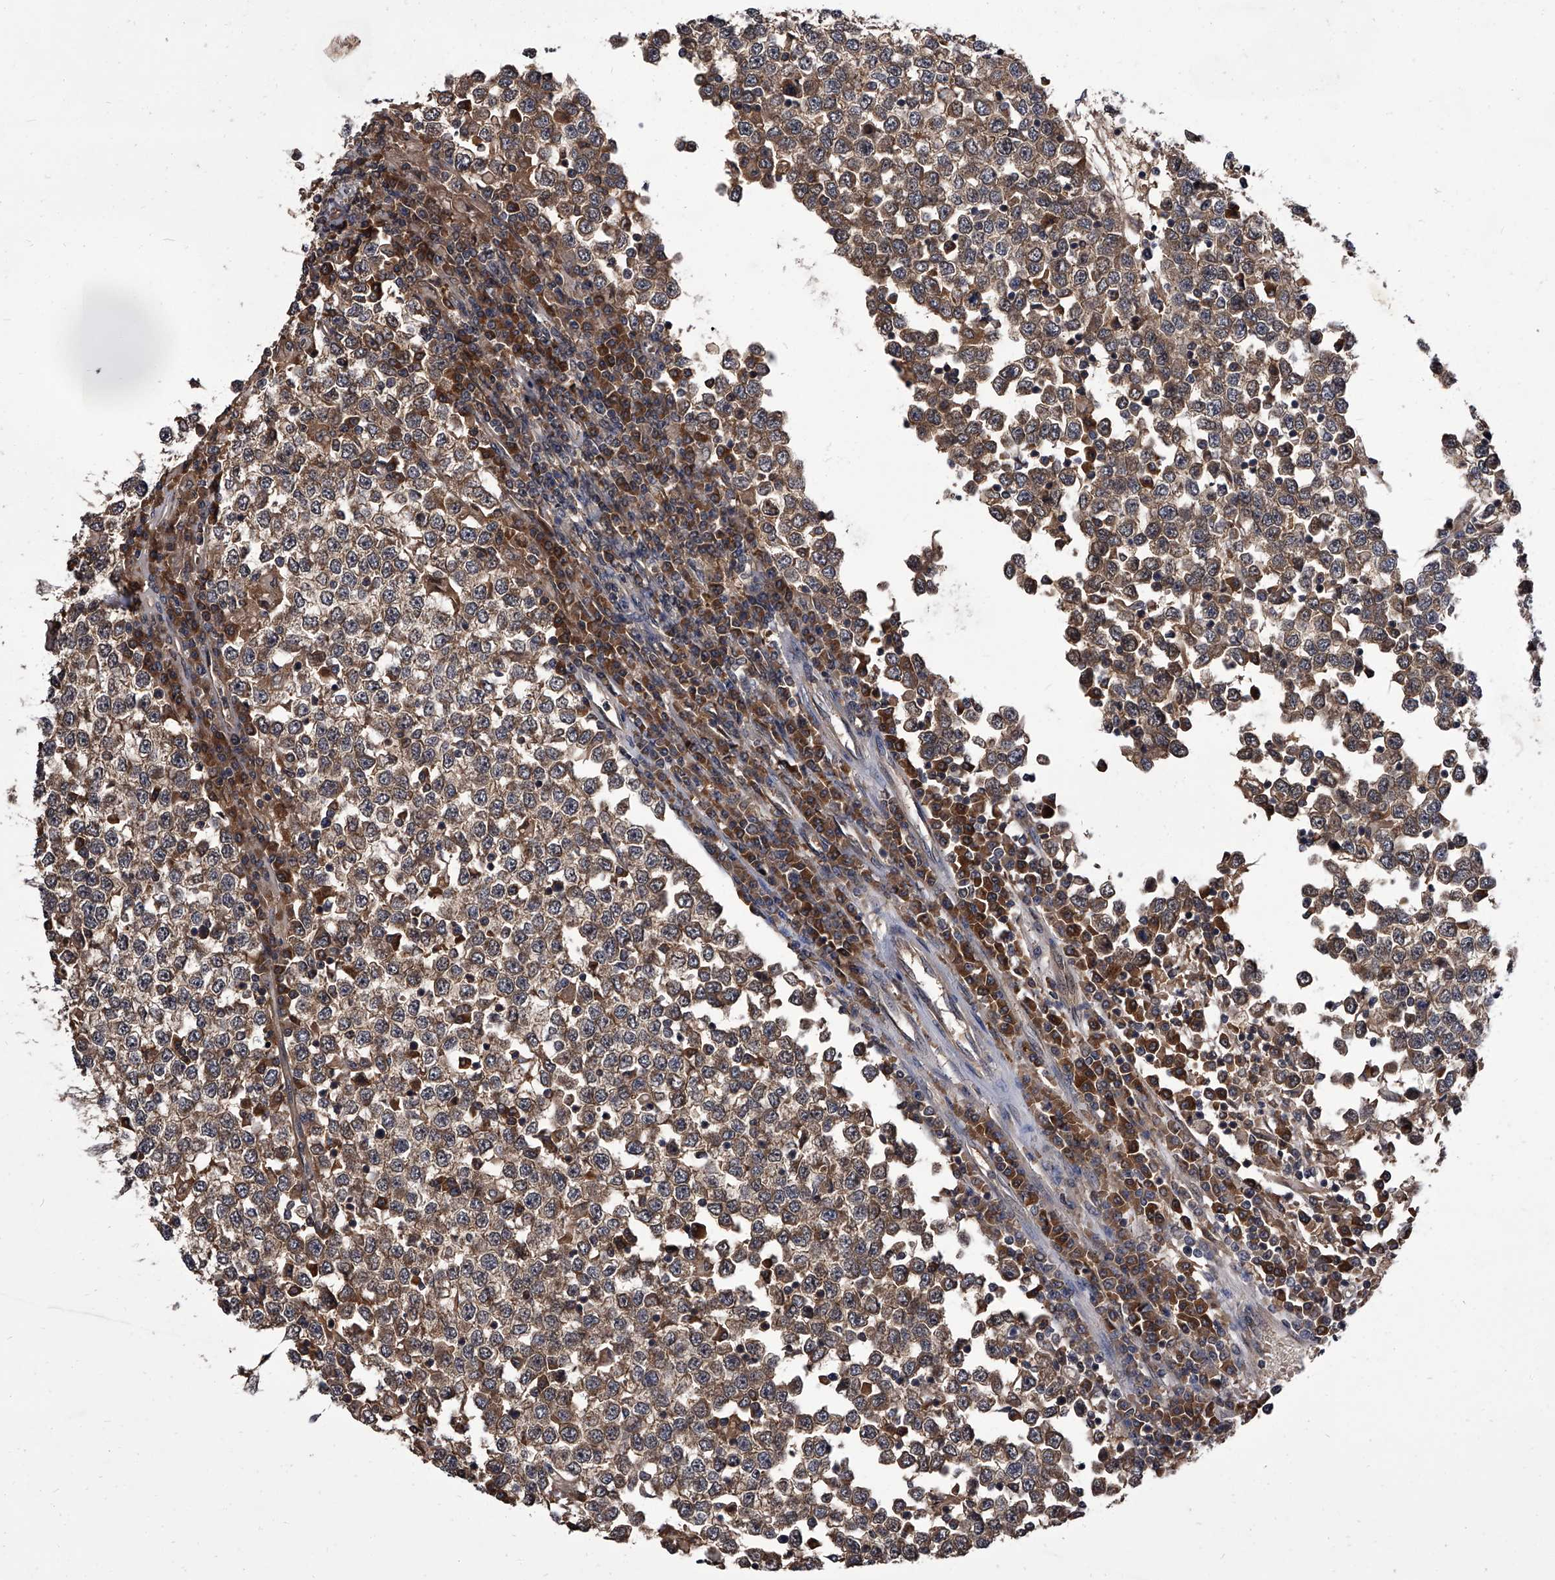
{"staining": {"intensity": "moderate", "quantity": ">75%", "location": "cytoplasmic/membranous"}, "tissue": "testis cancer", "cell_type": "Tumor cells", "image_type": "cancer", "snomed": [{"axis": "morphology", "description": "Seminoma, NOS"}, {"axis": "topography", "description": "Testis"}], "caption": "Testis cancer (seminoma) stained with immunohistochemistry (IHC) demonstrates moderate cytoplasmic/membranous positivity in approximately >75% of tumor cells.", "gene": "SLC18B1", "patient": {"sex": "male", "age": 65}}